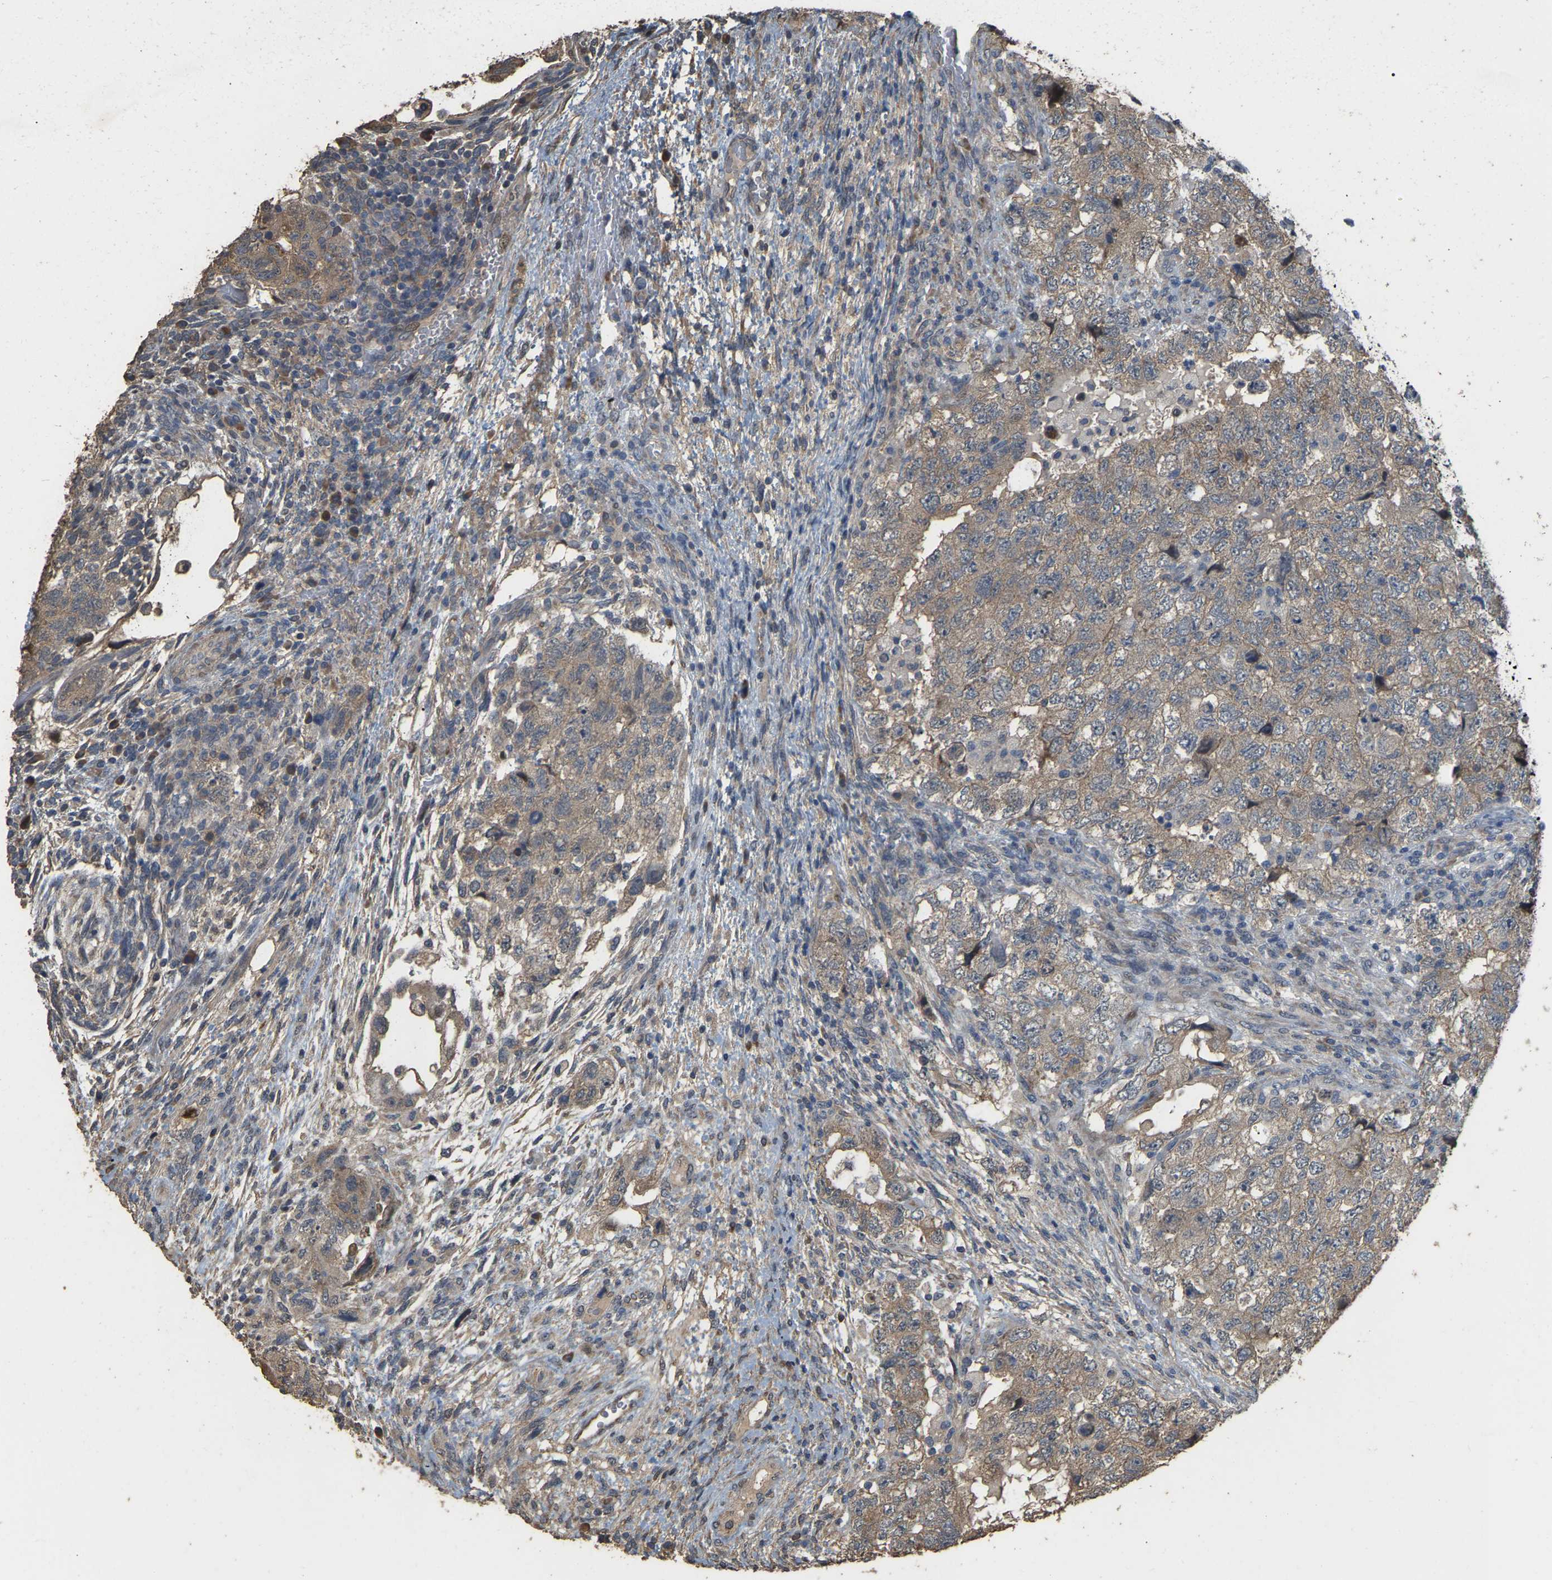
{"staining": {"intensity": "moderate", "quantity": ">75%", "location": "cytoplasmic/membranous"}, "tissue": "testis cancer", "cell_type": "Tumor cells", "image_type": "cancer", "snomed": [{"axis": "morphology", "description": "Carcinoma, Embryonal, NOS"}, {"axis": "topography", "description": "Testis"}], "caption": "Immunohistochemistry (IHC) of human testis embryonal carcinoma shows medium levels of moderate cytoplasmic/membranous positivity in approximately >75% of tumor cells.", "gene": "NCS1", "patient": {"sex": "male", "age": 36}}